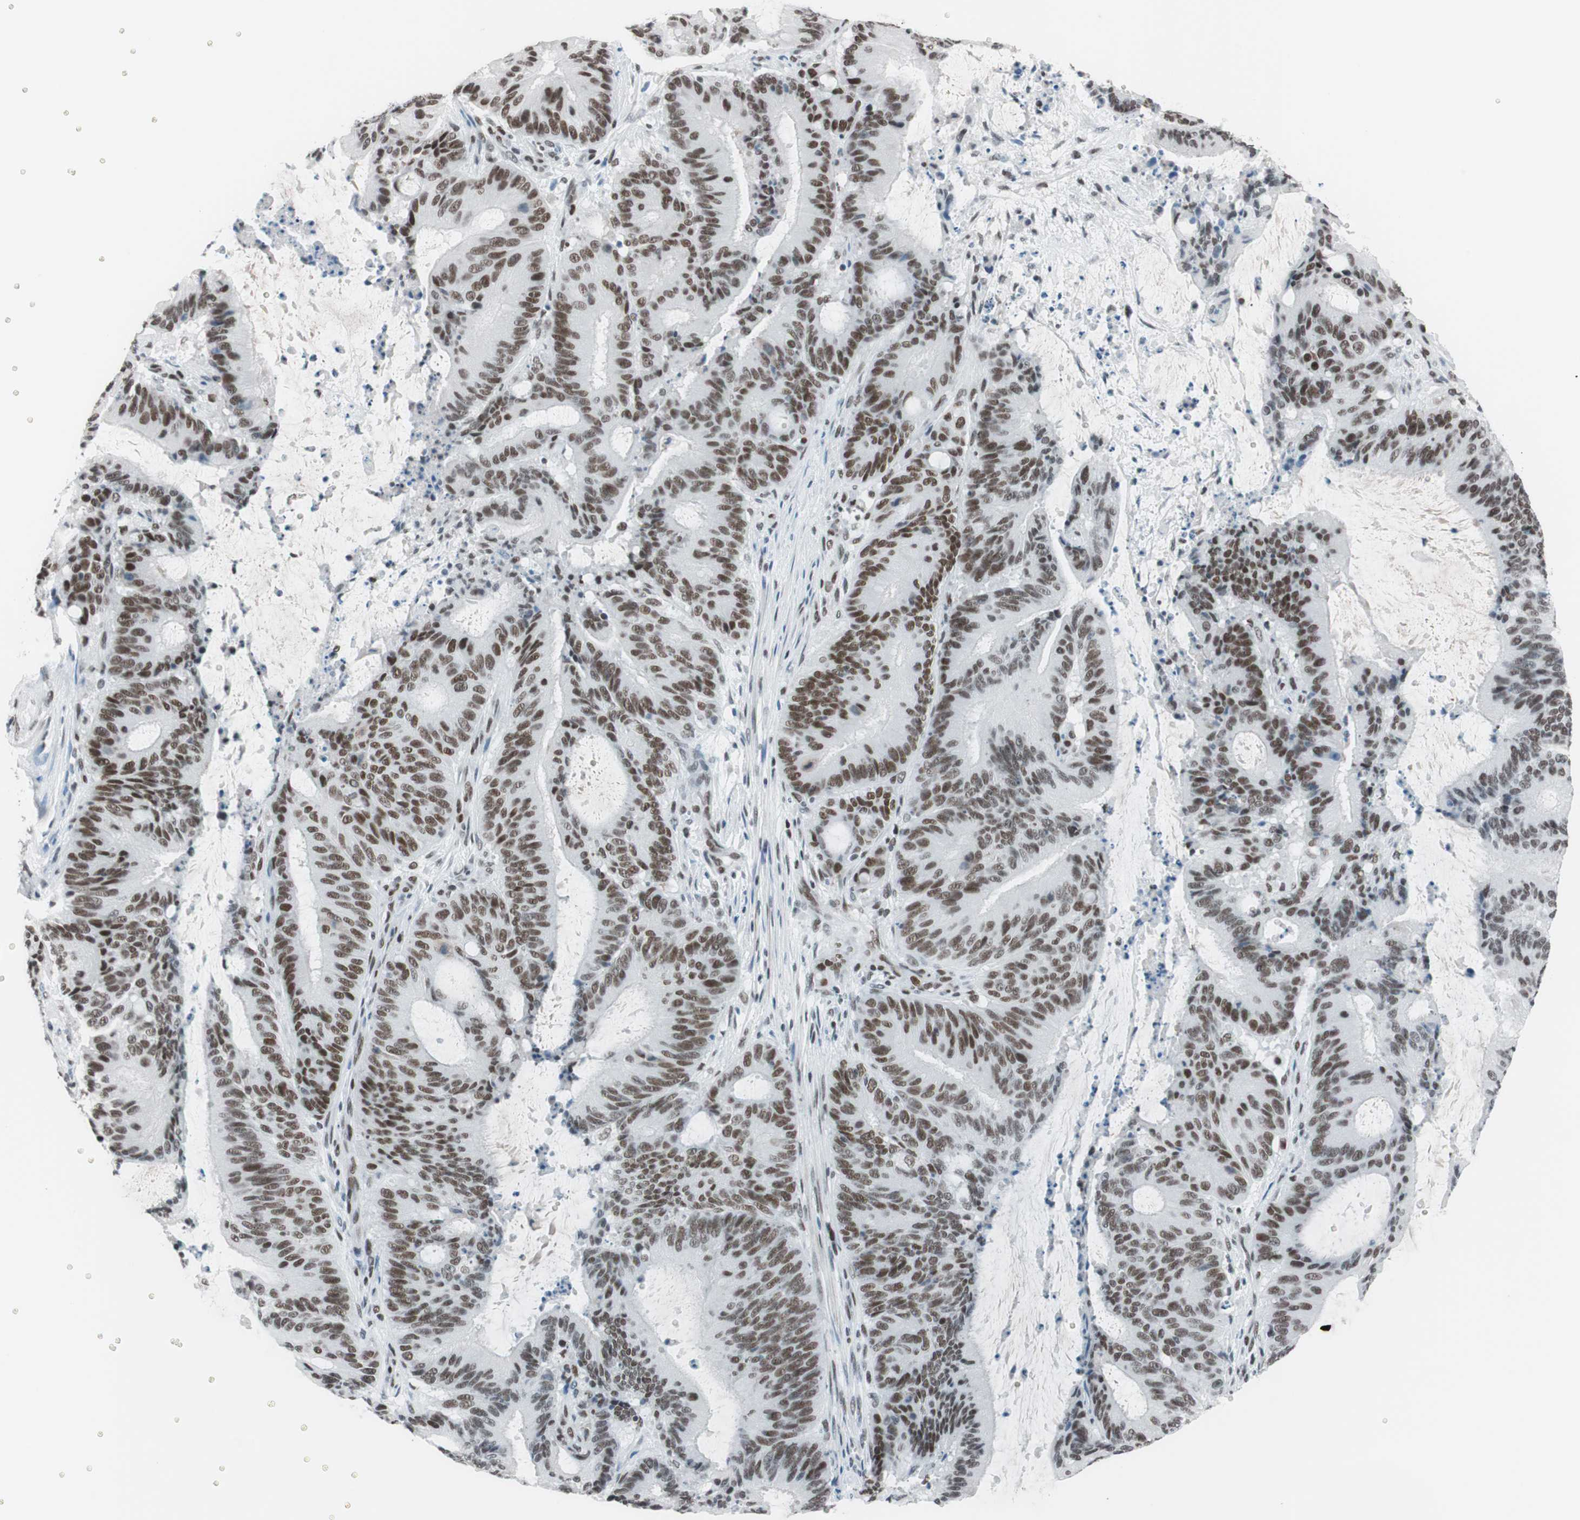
{"staining": {"intensity": "strong", "quantity": ">75%", "location": "nuclear"}, "tissue": "liver cancer", "cell_type": "Tumor cells", "image_type": "cancer", "snomed": [{"axis": "morphology", "description": "Cholangiocarcinoma"}, {"axis": "topography", "description": "Liver"}], "caption": "Cholangiocarcinoma (liver) was stained to show a protein in brown. There is high levels of strong nuclear staining in approximately >75% of tumor cells.", "gene": "ARID1A", "patient": {"sex": "female", "age": 73}}